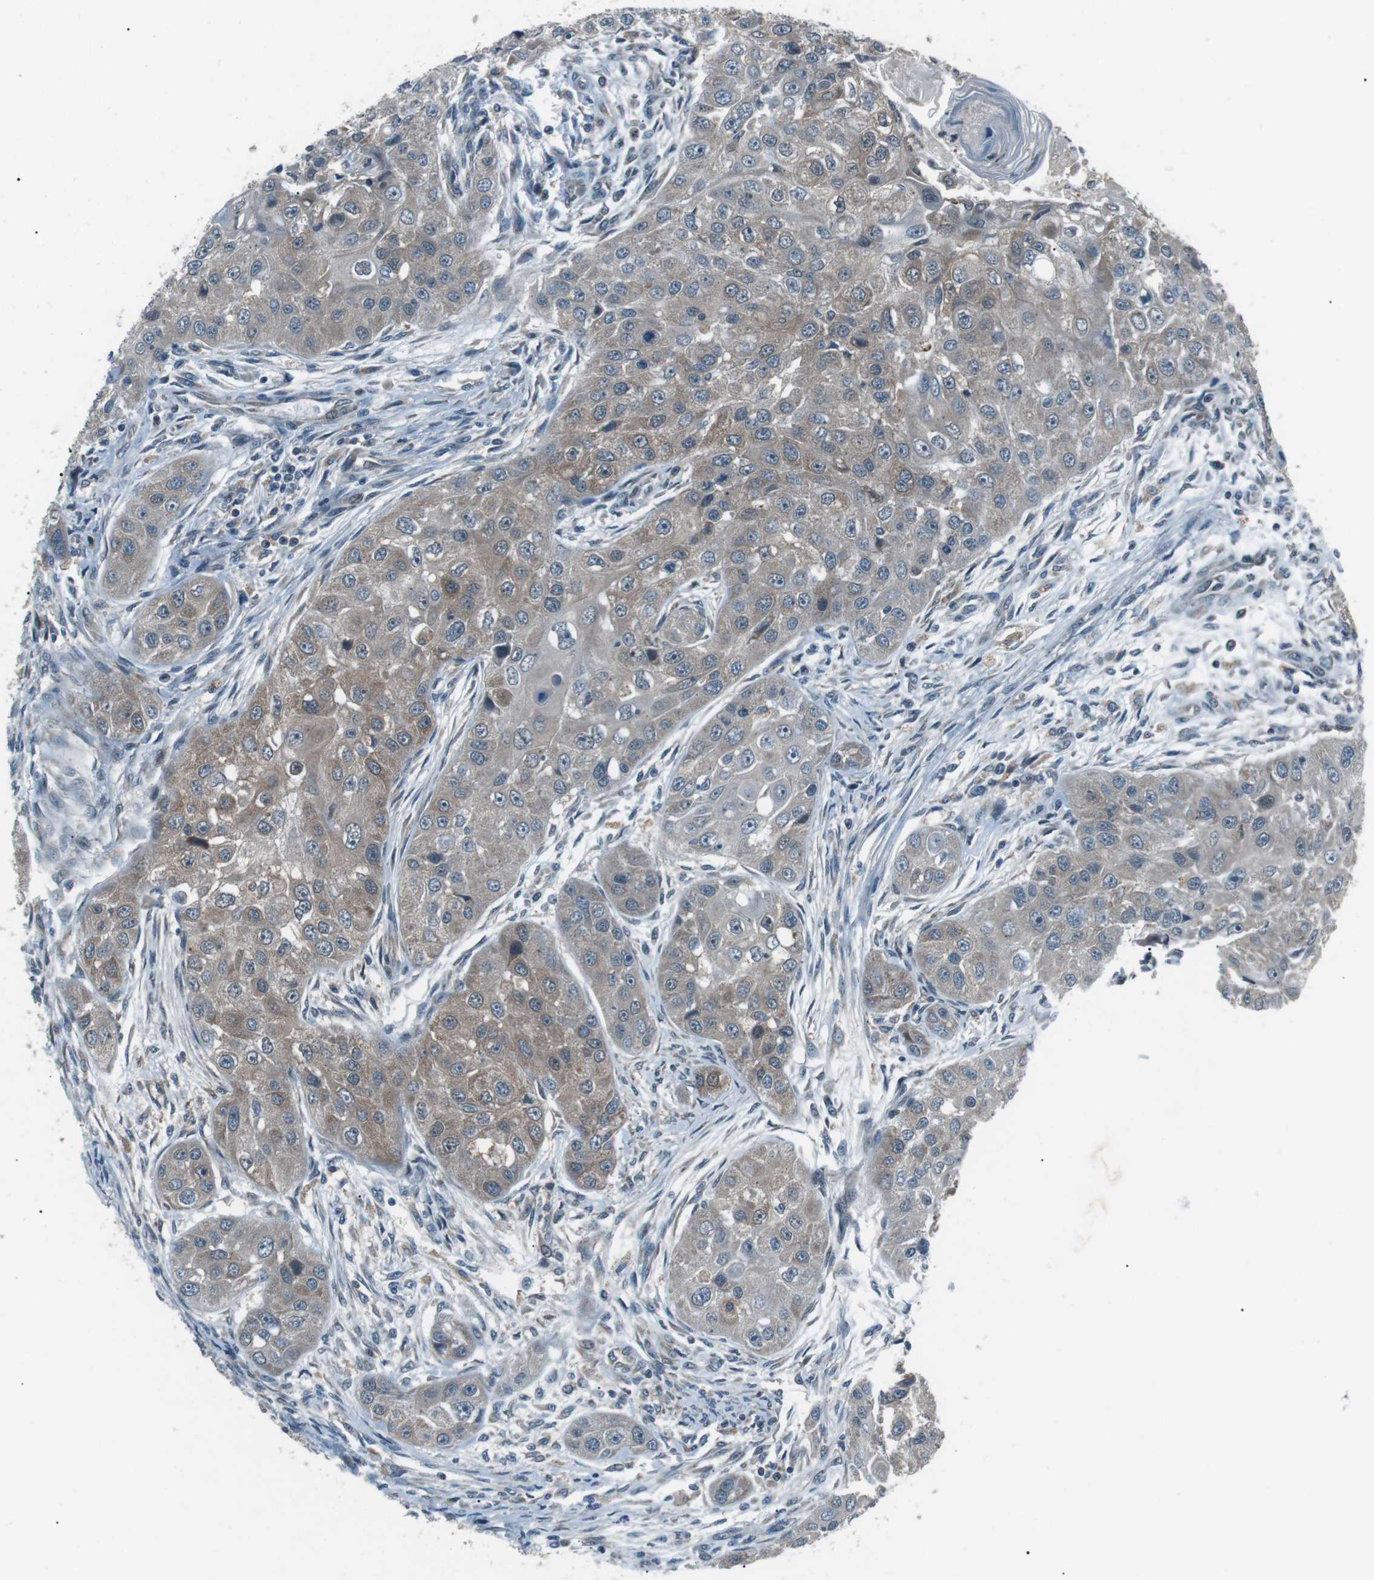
{"staining": {"intensity": "weak", "quantity": "25%-75%", "location": "cytoplasmic/membranous"}, "tissue": "head and neck cancer", "cell_type": "Tumor cells", "image_type": "cancer", "snomed": [{"axis": "morphology", "description": "Normal tissue, NOS"}, {"axis": "morphology", "description": "Squamous cell carcinoma, NOS"}, {"axis": "topography", "description": "Skeletal muscle"}, {"axis": "topography", "description": "Head-Neck"}], "caption": "Weak cytoplasmic/membranous protein positivity is appreciated in approximately 25%-75% of tumor cells in head and neck cancer (squamous cell carcinoma).", "gene": "LRIG2", "patient": {"sex": "male", "age": 51}}